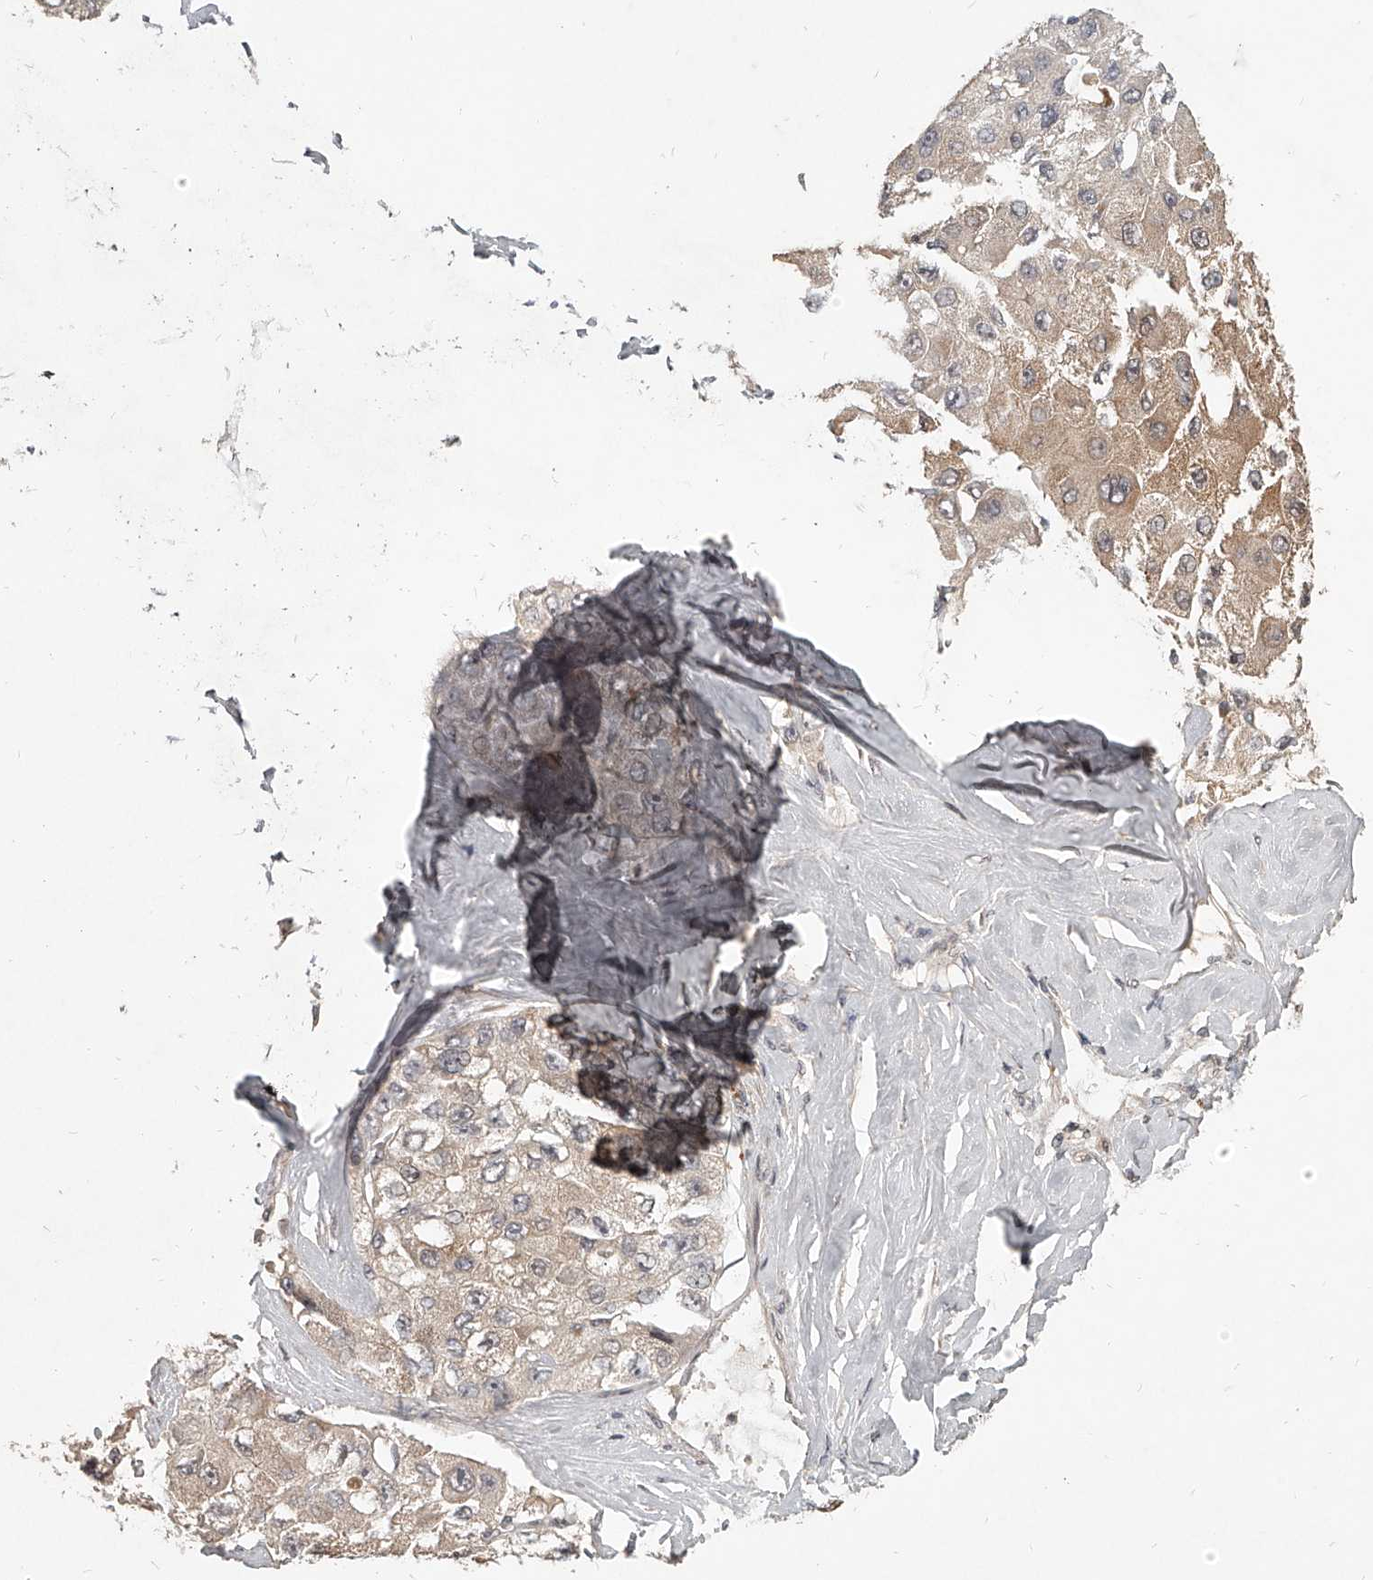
{"staining": {"intensity": "weak", "quantity": ">75%", "location": "cytoplasmic/membranous"}, "tissue": "liver cancer", "cell_type": "Tumor cells", "image_type": "cancer", "snomed": [{"axis": "morphology", "description": "Carcinoma, Hepatocellular, NOS"}, {"axis": "topography", "description": "Liver"}], "caption": "This micrograph exhibits immunohistochemistry (IHC) staining of liver cancer, with low weak cytoplasmic/membranous positivity in about >75% of tumor cells.", "gene": "SLC37A1", "patient": {"sex": "male", "age": 80}}